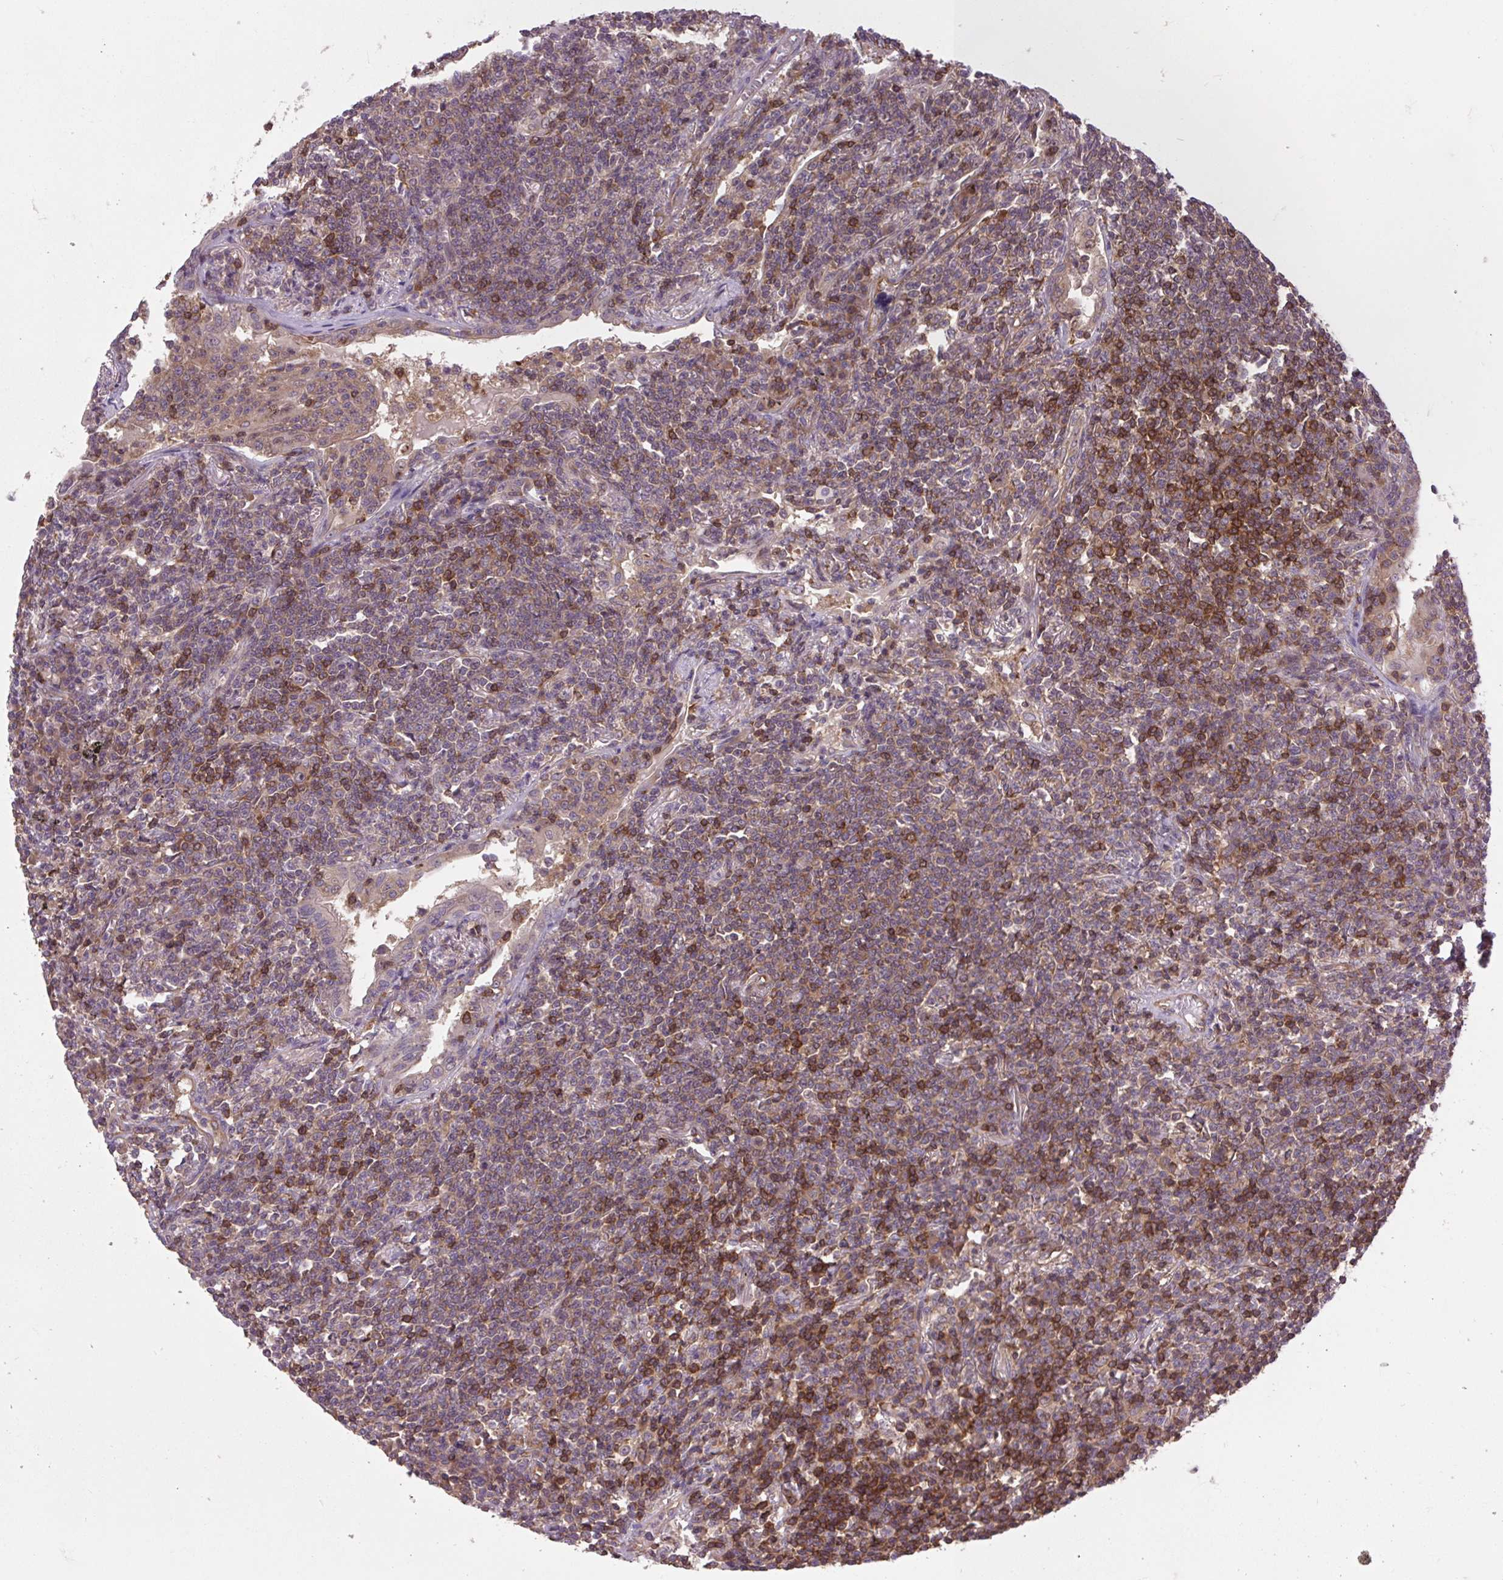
{"staining": {"intensity": "moderate", "quantity": "25%-75%", "location": "cytoplasmic/membranous"}, "tissue": "lymphoma", "cell_type": "Tumor cells", "image_type": "cancer", "snomed": [{"axis": "morphology", "description": "Malignant lymphoma, non-Hodgkin's type, Low grade"}, {"axis": "topography", "description": "Lung"}], "caption": "A medium amount of moderate cytoplasmic/membranous positivity is seen in about 25%-75% of tumor cells in lymphoma tissue.", "gene": "PLCG1", "patient": {"sex": "female", "age": 71}}